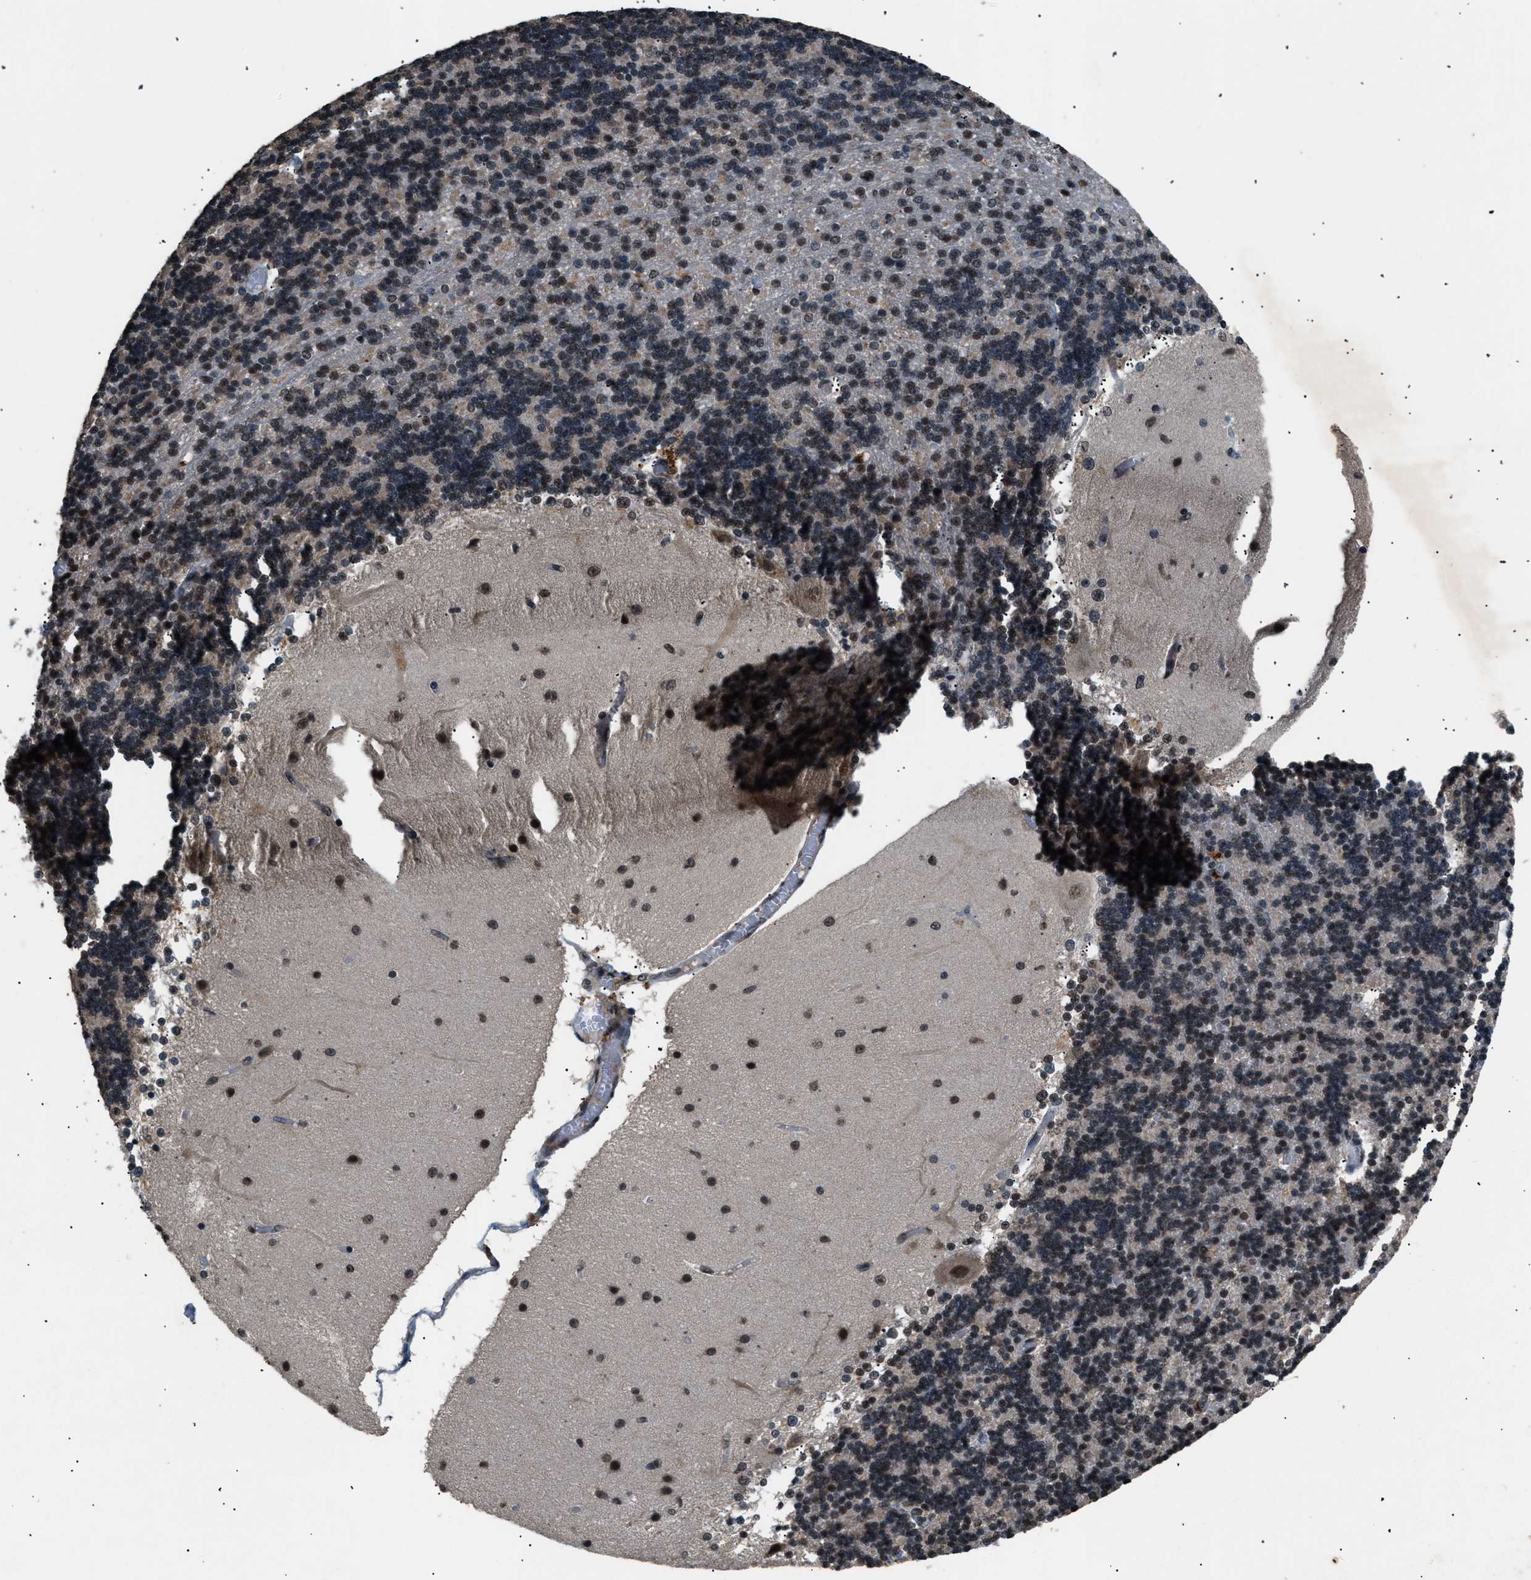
{"staining": {"intensity": "moderate", "quantity": "25%-75%", "location": "nuclear"}, "tissue": "cerebellum", "cell_type": "Cells in granular layer", "image_type": "normal", "snomed": [{"axis": "morphology", "description": "Normal tissue, NOS"}, {"axis": "topography", "description": "Cerebellum"}], "caption": "Approximately 25%-75% of cells in granular layer in benign human cerebellum display moderate nuclear protein positivity as visualized by brown immunohistochemical staining.", "gene": "RBM5", "patient": {"sex": "female", "age": 54}}